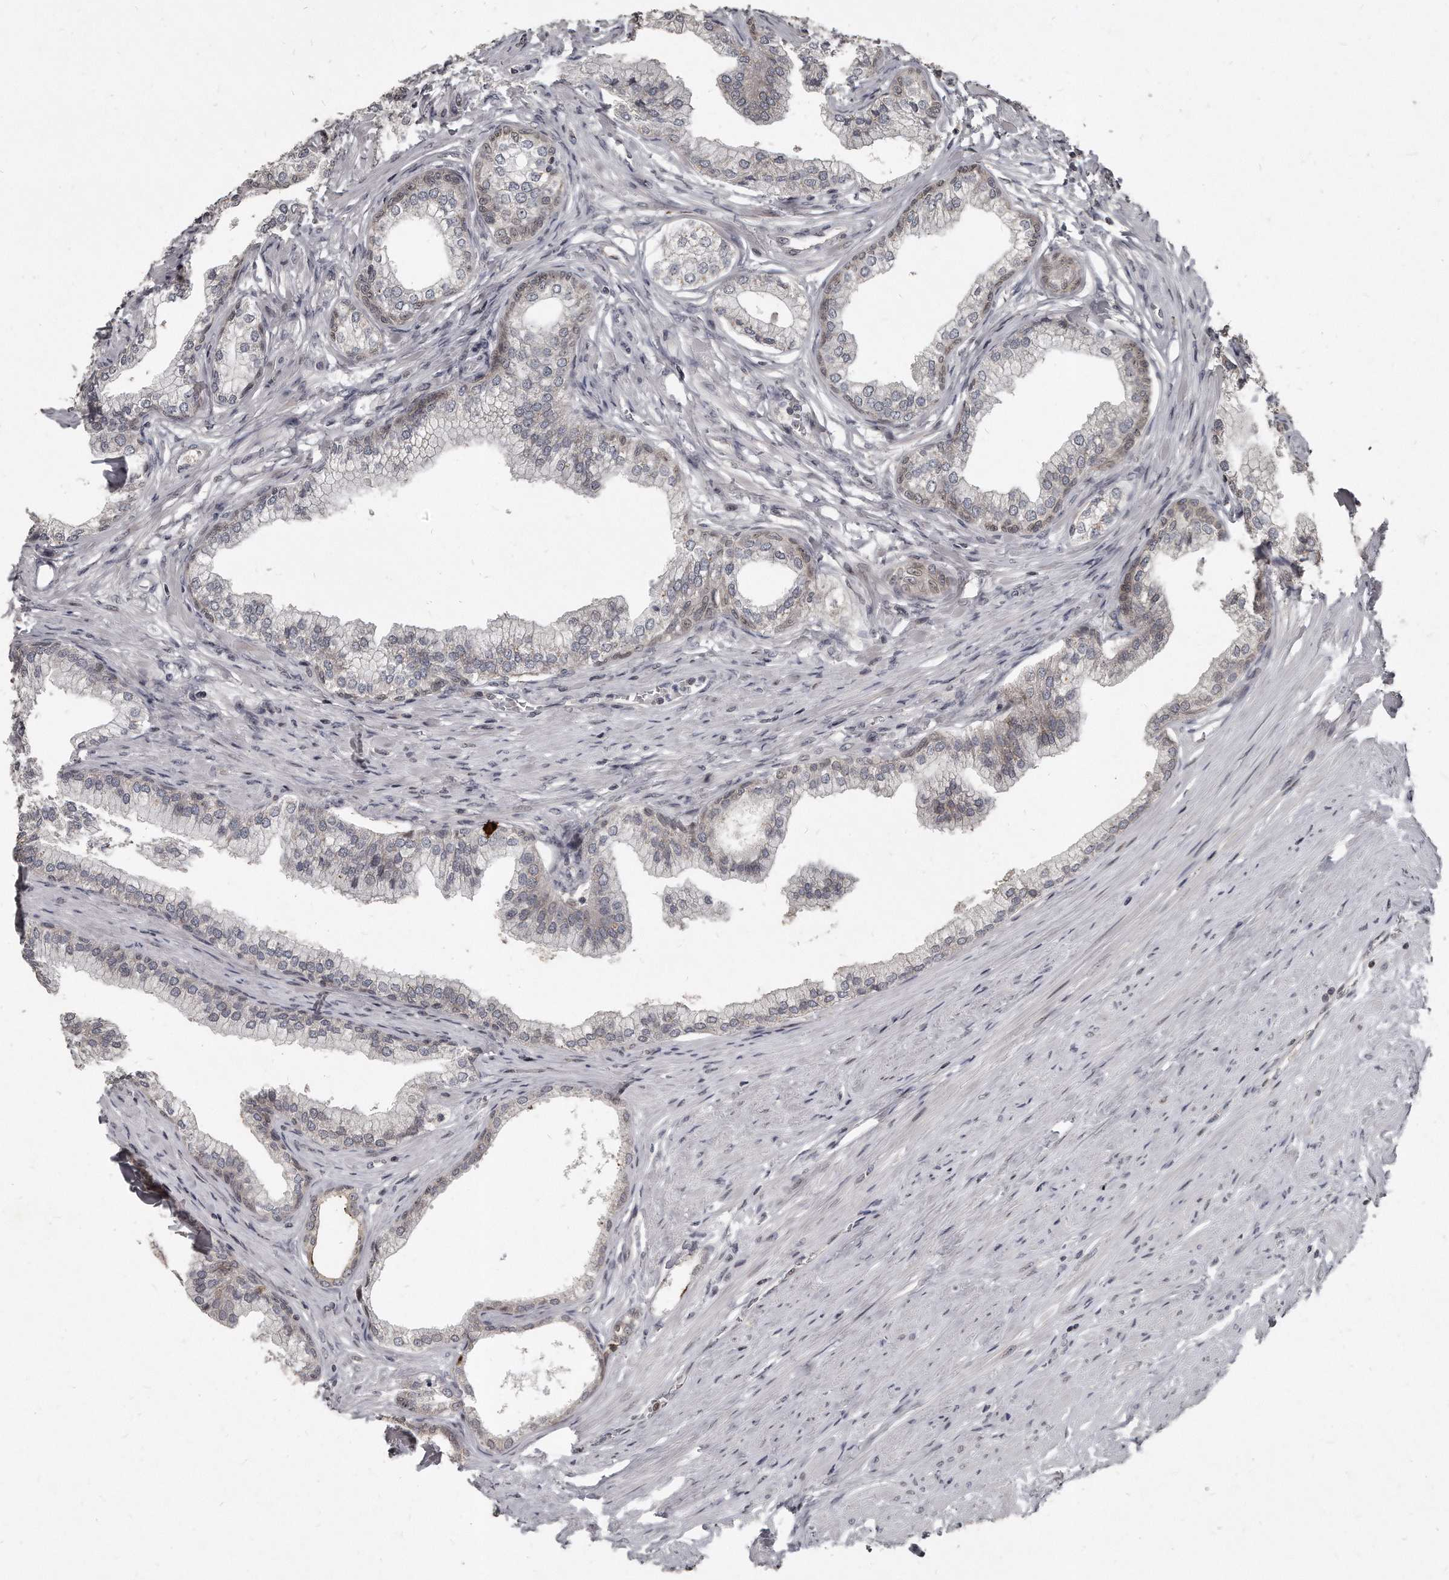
{"staining": {"intensity": "weak", "quantity": "<25%", "location": "cytoplasmic/membranous,nuclear"}, "tissue": "prostate", "cell_type": "Glandular cells", "image_type": "normal", "snomed": [{"axis": "morphology", "description": "Normal tissue, NOS"}, {"axis": "morphology", "description": "Urothelial carcinoma, Low grade"}, {"axis": "topography", "description": "Urinary bladder"}, {"axis": "topography", "description": "Prostate"}], "caption": "Immunohistochemistry micrograph of unremarkable prostate: human prostate stained with DAB (3,3'-diaminobenzidine) exhibits no significant protein expression in glandular cells.", "gene": "GCH1", "patient": {"sex": "male", "age": 60}}